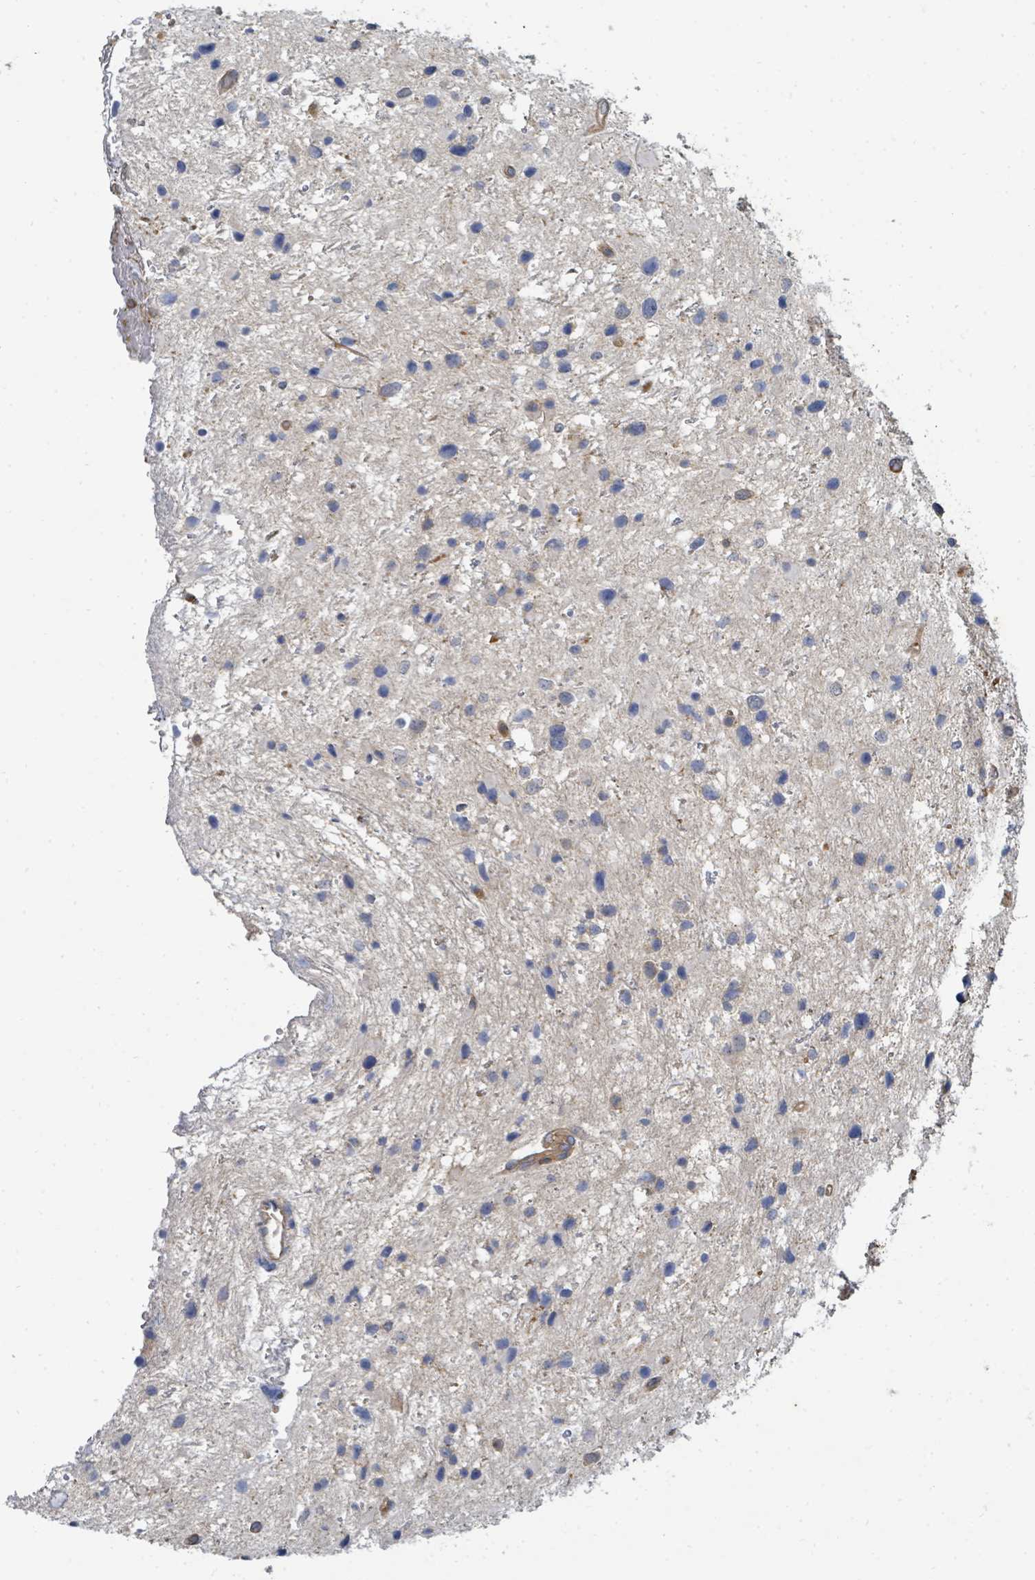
{"staining": {"intensity": "negative", "quantity": "none", "location": "none"}, "tissue": "glioma", "cell_type": "Tumor cells", "image_type": "cancer", "snomed": [{"axis": "morphology", "description": "Glioma, malignant, Low grade"}, {"axis": "topography", "description": "Brain"}], "caption": "The photomicrograph exhibits no staining of tumor cells in glioma.", "gene": "BOLA2B", "patient": {"sex": "female", "age": 32}}